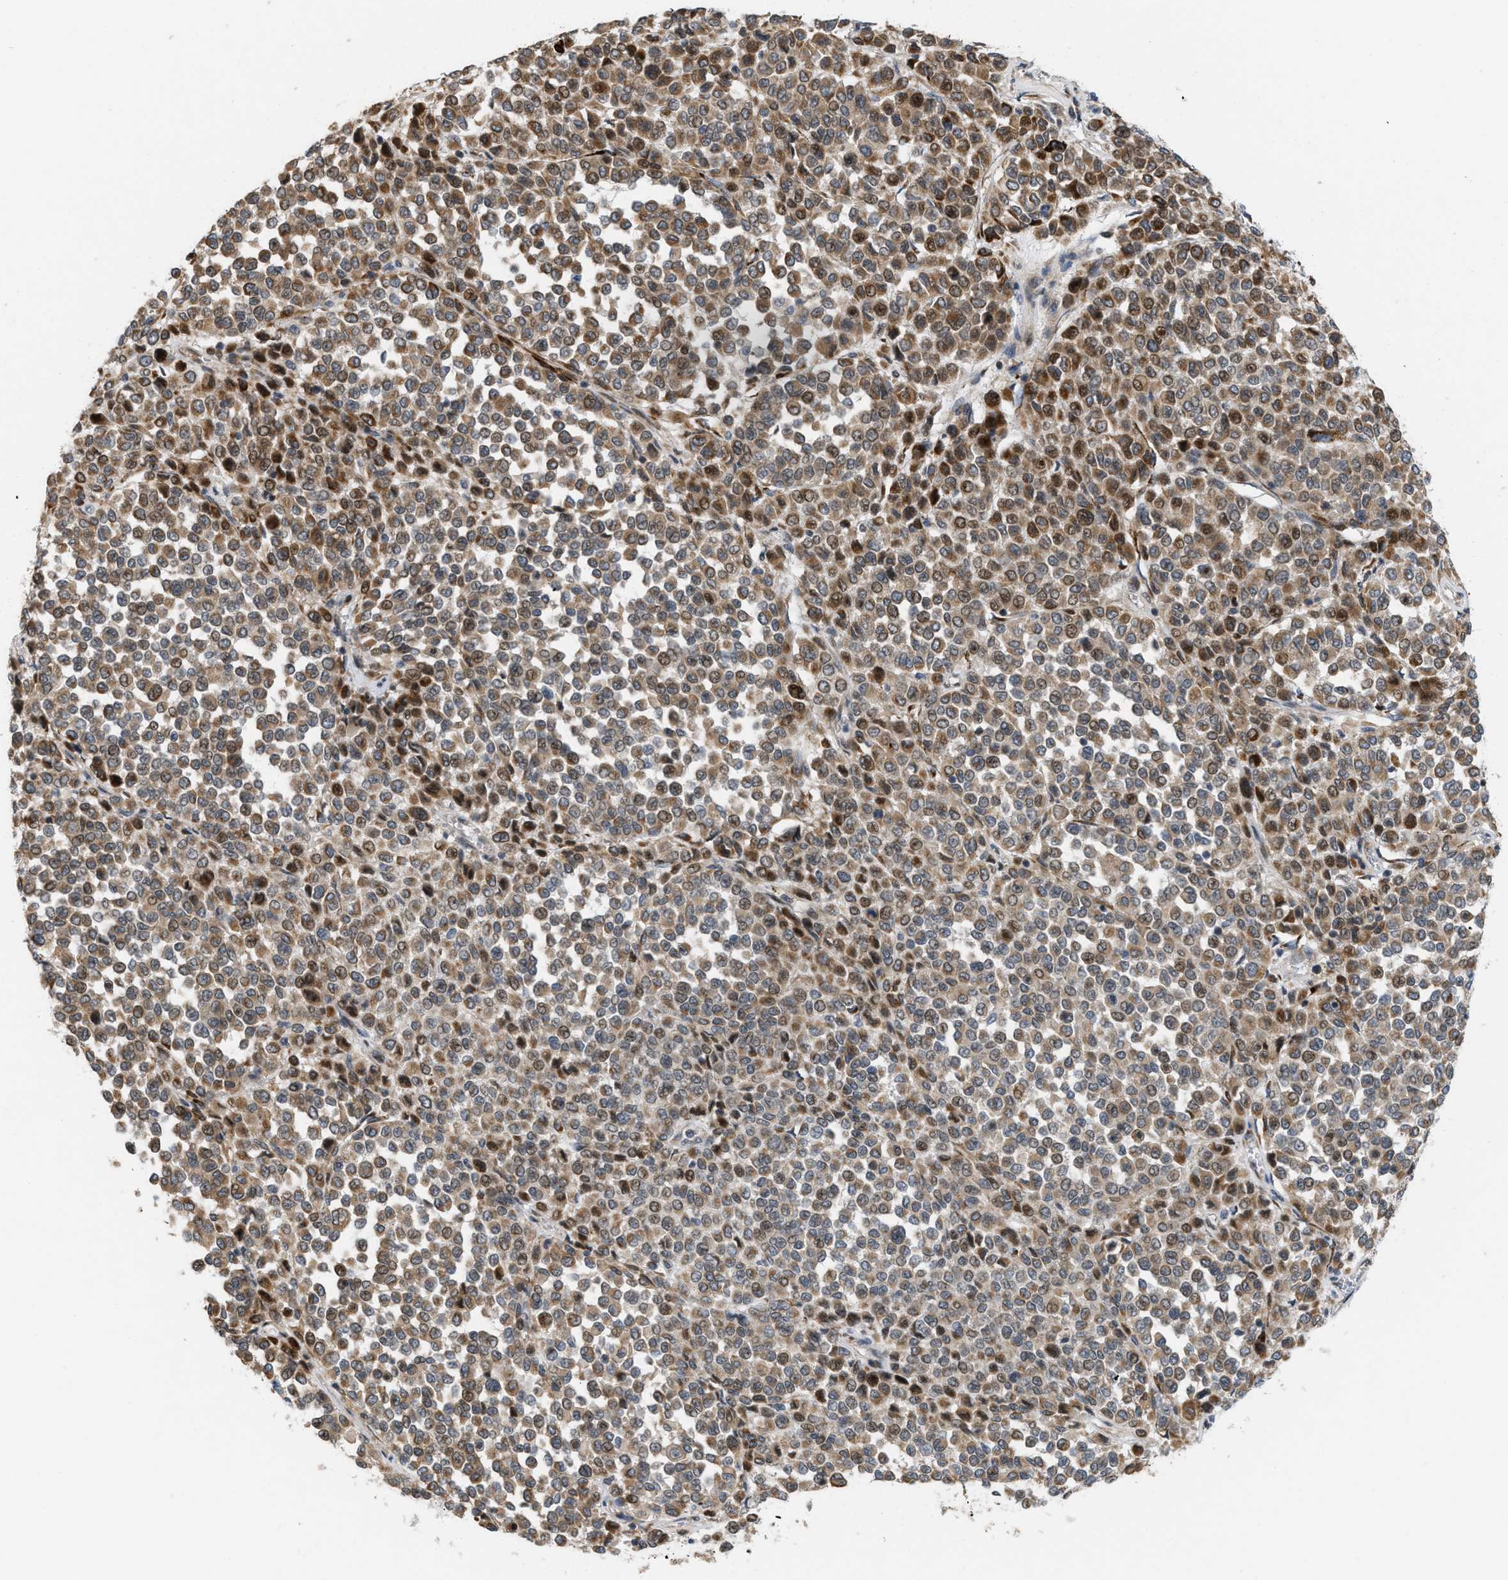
{"staining": {"intensity": "moderate", "quantity": ">75%", "location": "cytoplasmic/membranous"}, "tissue": "melanoma", "cell_type": "Tumor cells", "image_type": "cancer", "snomed": [{"axis": "morphology", "description": "Malignant melanoma, Metastatic site"}, {"axis": "topography", "description": "Pancreas"}], "caption": "Brown immunohistochemical staining in malignant melanoma (metastatic site) reveals moderate cytoplasmic/membranous expression in about >75% of tumor cells. (Stains: DAB (3,3'-diaminobenzidine) in brown, nuclei in blue, Microscopy: brightfield microscopy at high magnification).", "gene": "DIPK1A", "patient": {"sex": "female", "age": 30}}